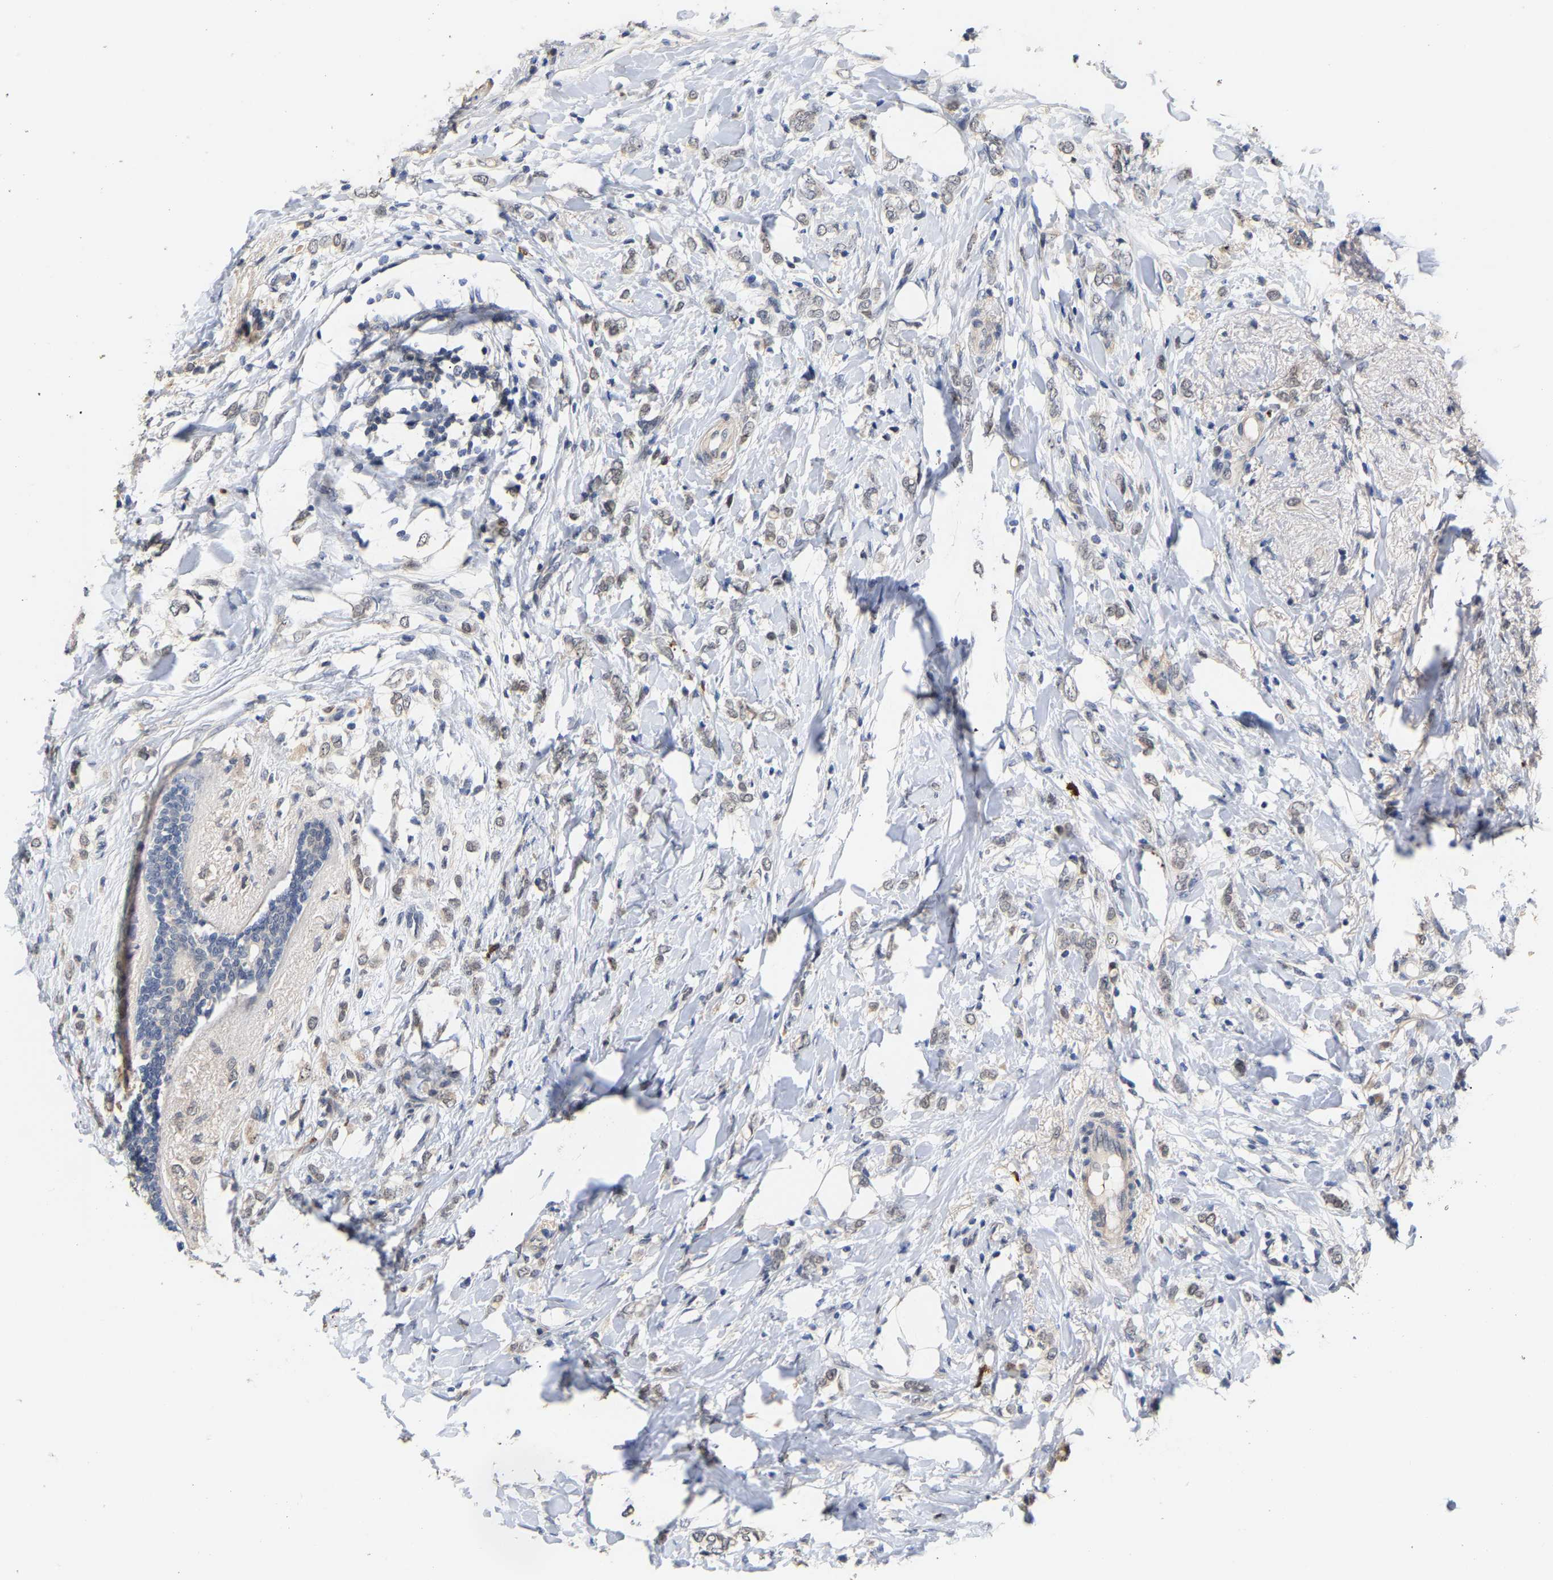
{"staining": {"intensity": "weak", "quantity": "<25%", "location": "cytoplasmic/membranous"}, "tissue": "breast cancer", "cell_type": "Tumor cells", "image_type": "cancer", "snomed": [{"axis": "morphology", "description": "Normal tissue, NOS"}, {"axis": "morphology", "description": "Lobular carcinoma"}, {"axis": "topography", "description": "Breast"}], "caption": "A histopathology image of human breast cancer (lobular carcinoma) is negative for staining in tumor cells.", "gene": "TDRD7", "patient": {"sex": "female", "age": 47}}